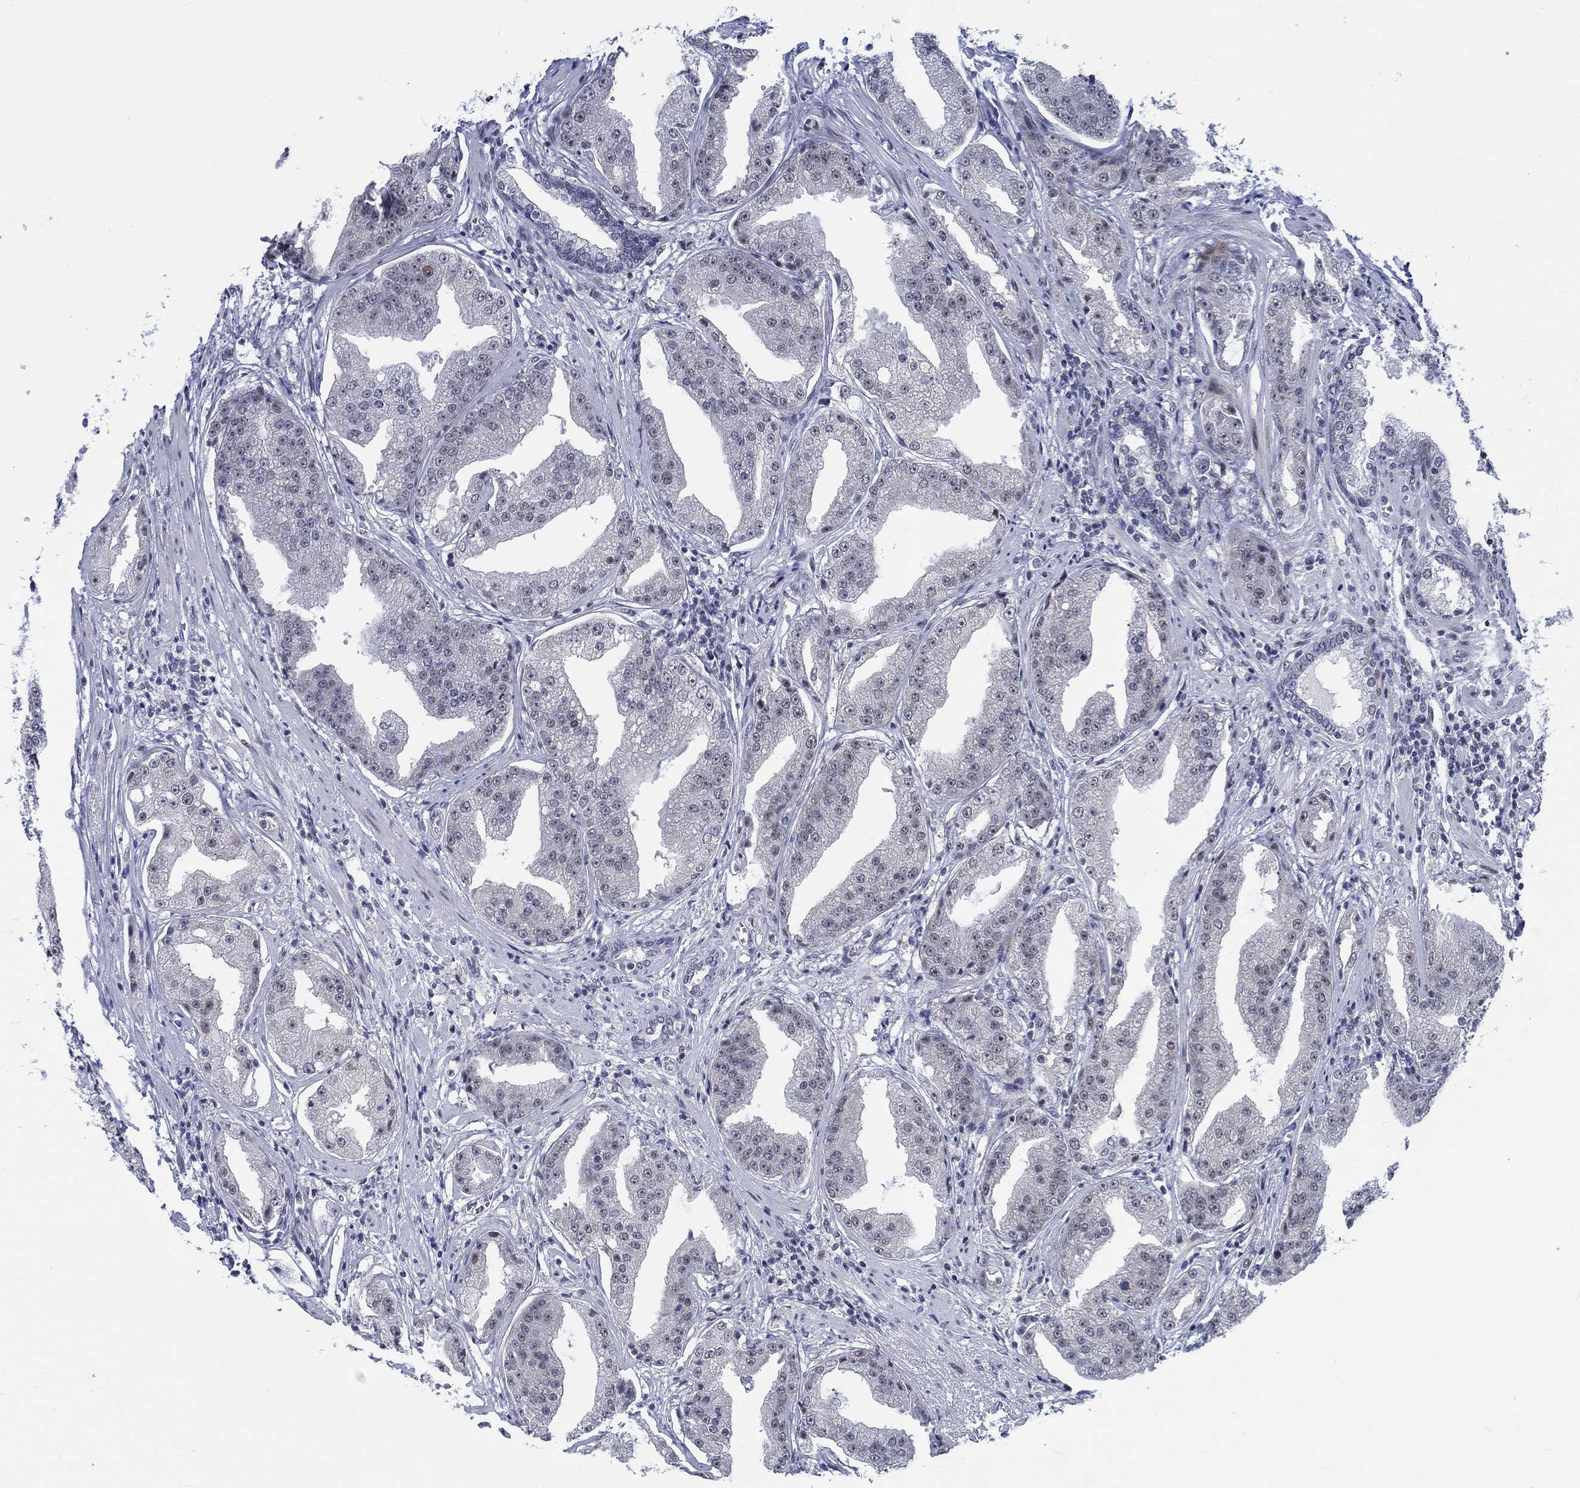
{"staining": {"intensity": "negative", "quantity": "none", "location": "none"}, "tissue": "prostate cancer", "cell_type": "Tumor cells", "image_type": "cancer", "snomed": [{"axis": "morphology", "description": "Adenocarcinoma, Low grade"}, {"axis": "topography", "description": "Prostate"}], "caption": "Tumor cells are negative for brown protein staining in prostate low-grade adenocarcinoma.", "gene": "NEU3", "patient": {"sex": "male", "age": 62}}